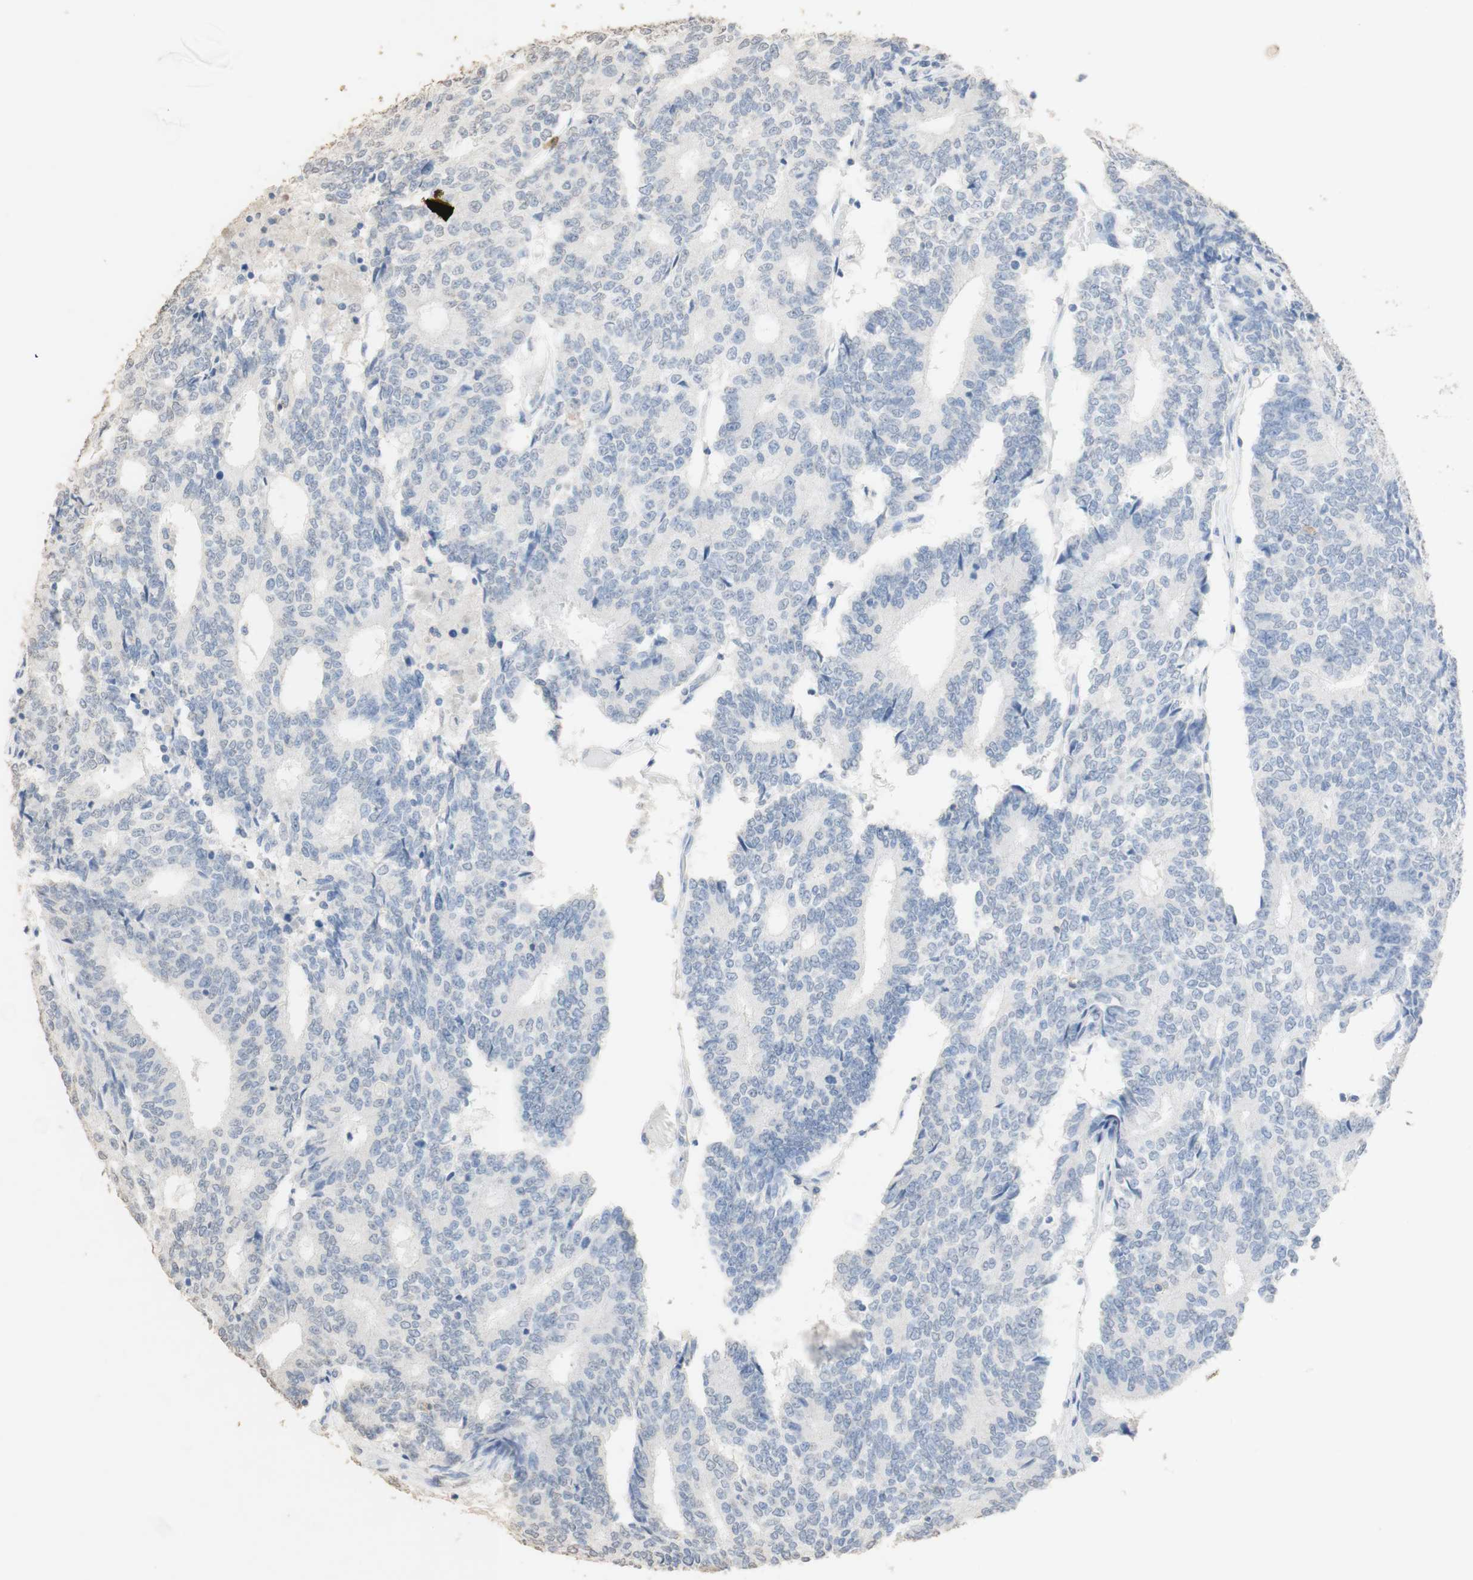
{"staining": {"intensity": "negative", "quantity": "none", "location": "none"}, "tissue": "prostate cancer", "cell_type": "Tumor cells", "image_type": "cancer", "snomed": [{"axis": "morphology", "description": "Normal tissue, NOS"}, {"axis": "morphology", "description": "Adenocarcinoma, High grade"}, {"axis": "topography", "description": "Prostate"}, {"axis": "topography", "description": "Seminal veicle"}], "caption": "Tumor cells show no significant expression in prostate high-grade adenocarcinoma.", "gene": "L1CAM", "patient": {"sex": "male", "age": 55}}